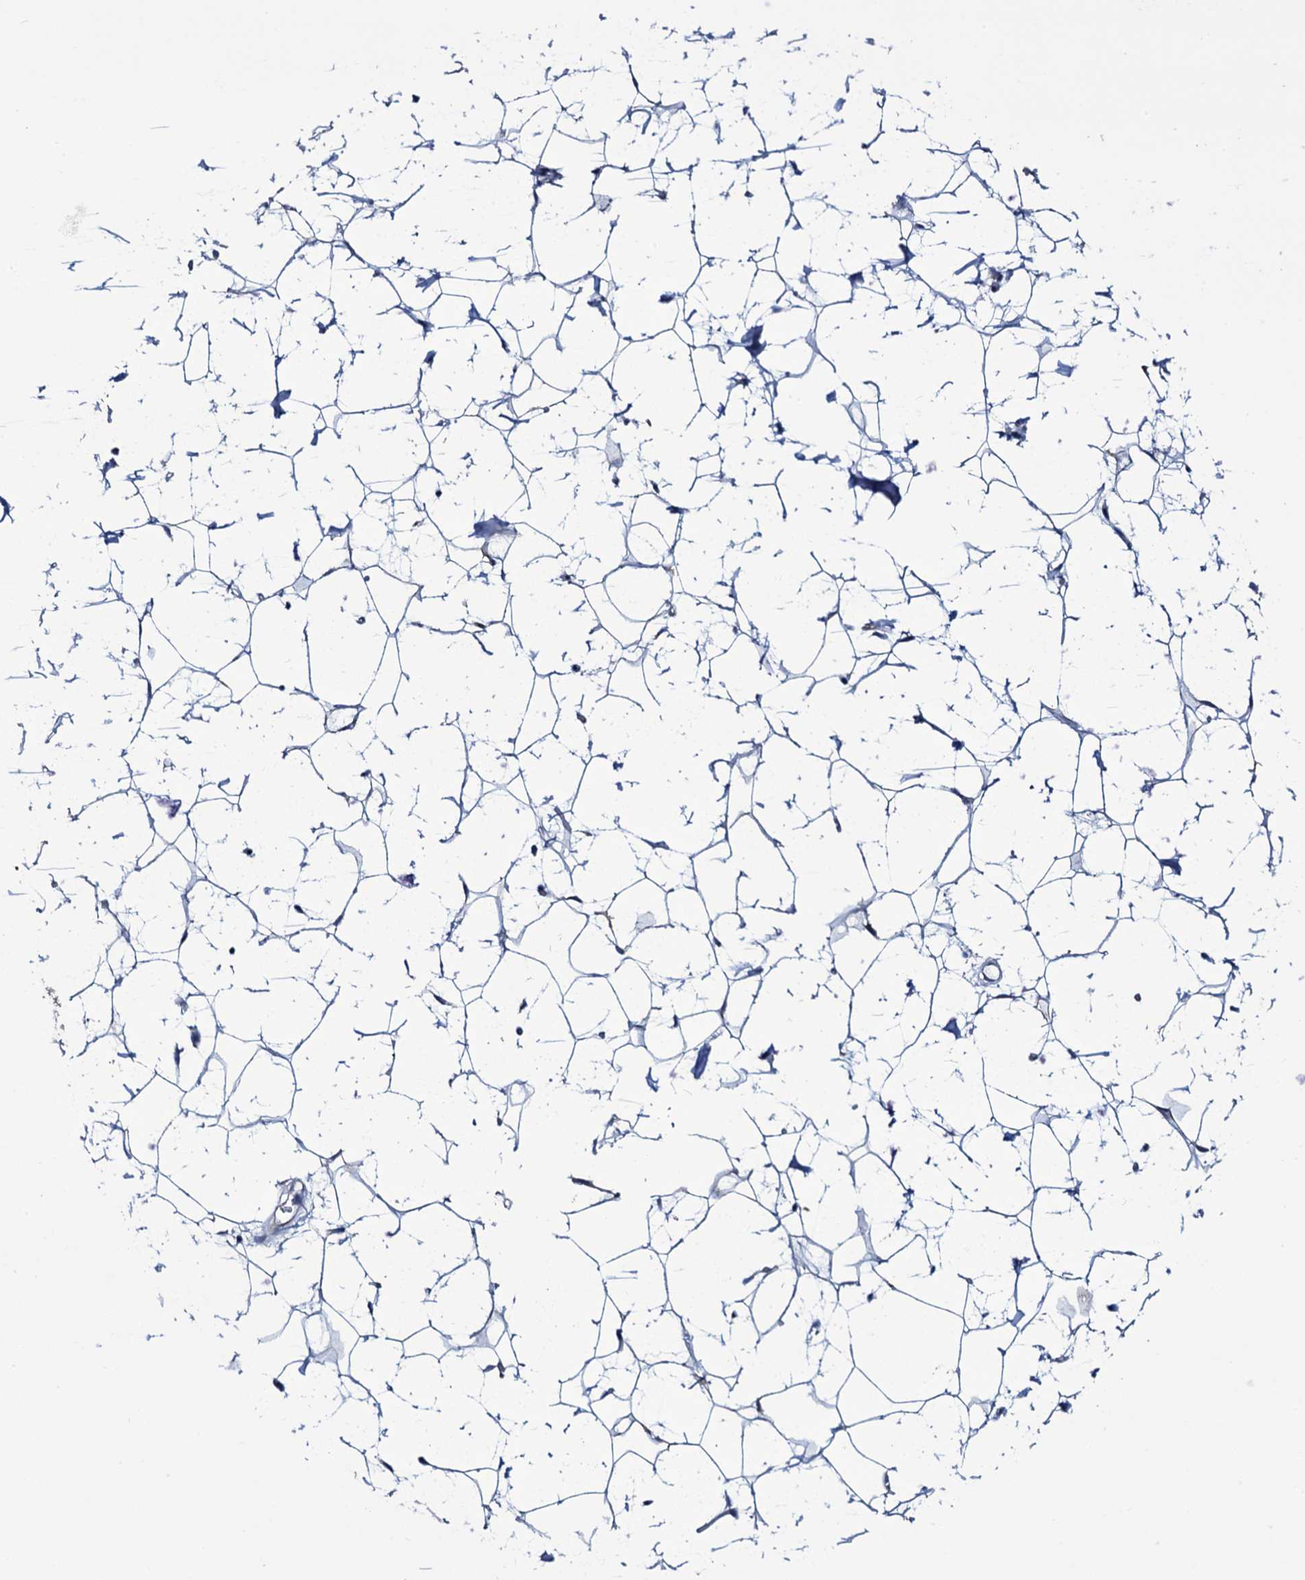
{"staining": {"intensity": "negative", "quantity": "none", "location": "none"}, "tissue": "adipose tissue", "cell_type": "Adipocytes", "image_type": "normal", "snomed": [{"axis": "morphology", "description": "Normal tissue, NOS"}, {"axis": "topography", "description": "Breast"}], "caption": "The photomicrograph displays no staining of adipocytes in unremarkable adipose tissue.", "gene": "WIPF3", "patient": {"sex": "female", "age": 26}}